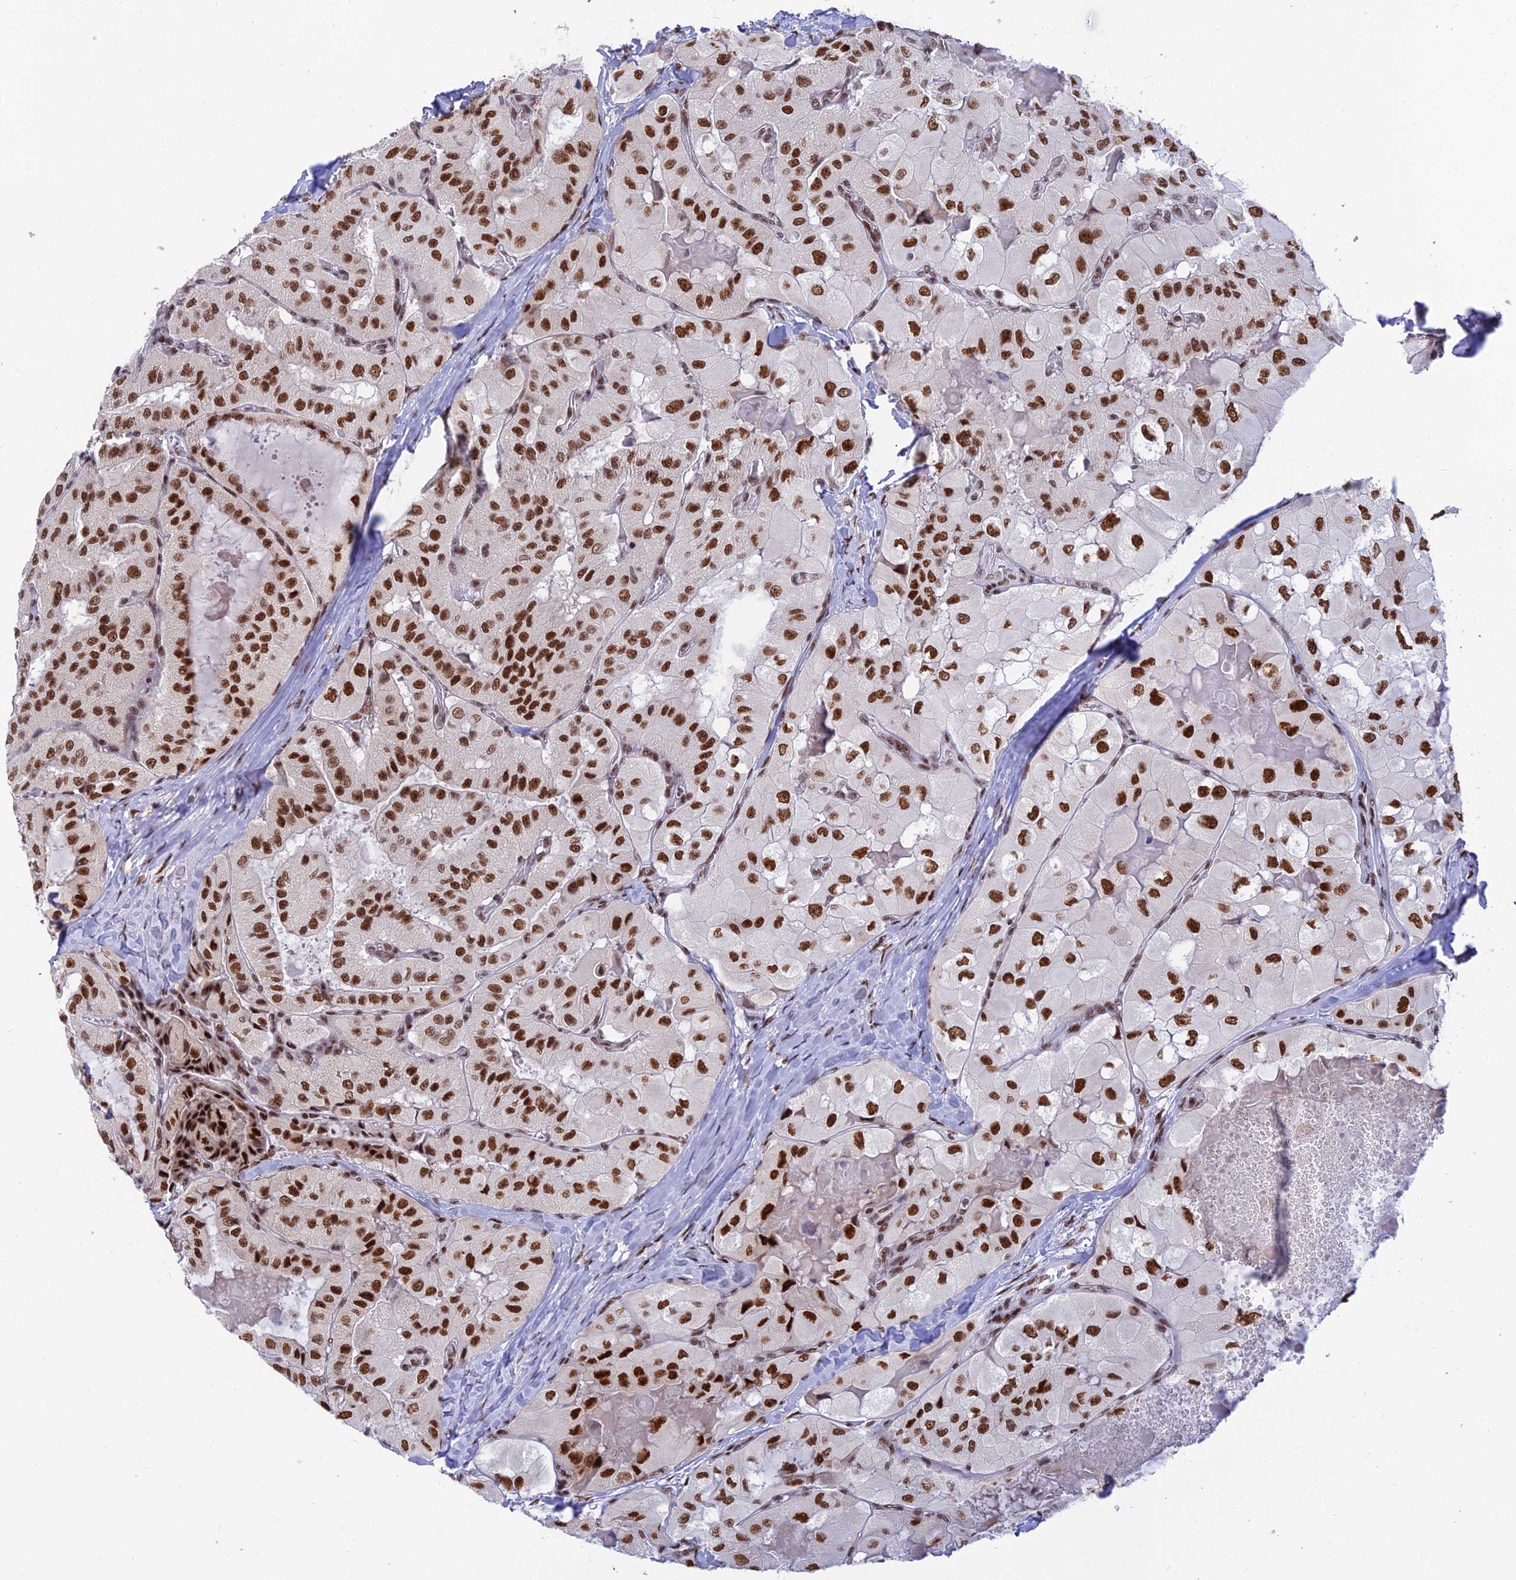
{"staining": {"intensity": "strong", "quantity": ">75%", "location": "nuclear"}, "tissue": "thyroid cancer", "cell_type": "Tumor cells", "image_type": "cancer", "snomed": [{"axis": "morphology", "description": "Normal tissue, NOS"}, {"axis": "morphology", "description": "Papillary adenocarcinoma, NOS"}, {"axis": "topography", "description": "Thyroid gland"}], "caption": "A photomicrograph of thyroid papillary adenocarcinoma stained for a protein demonstrates strong nuclear brown staining in tumor cells.", "gene": "USP22", "patient": {"sex": "female", "age": 59}}